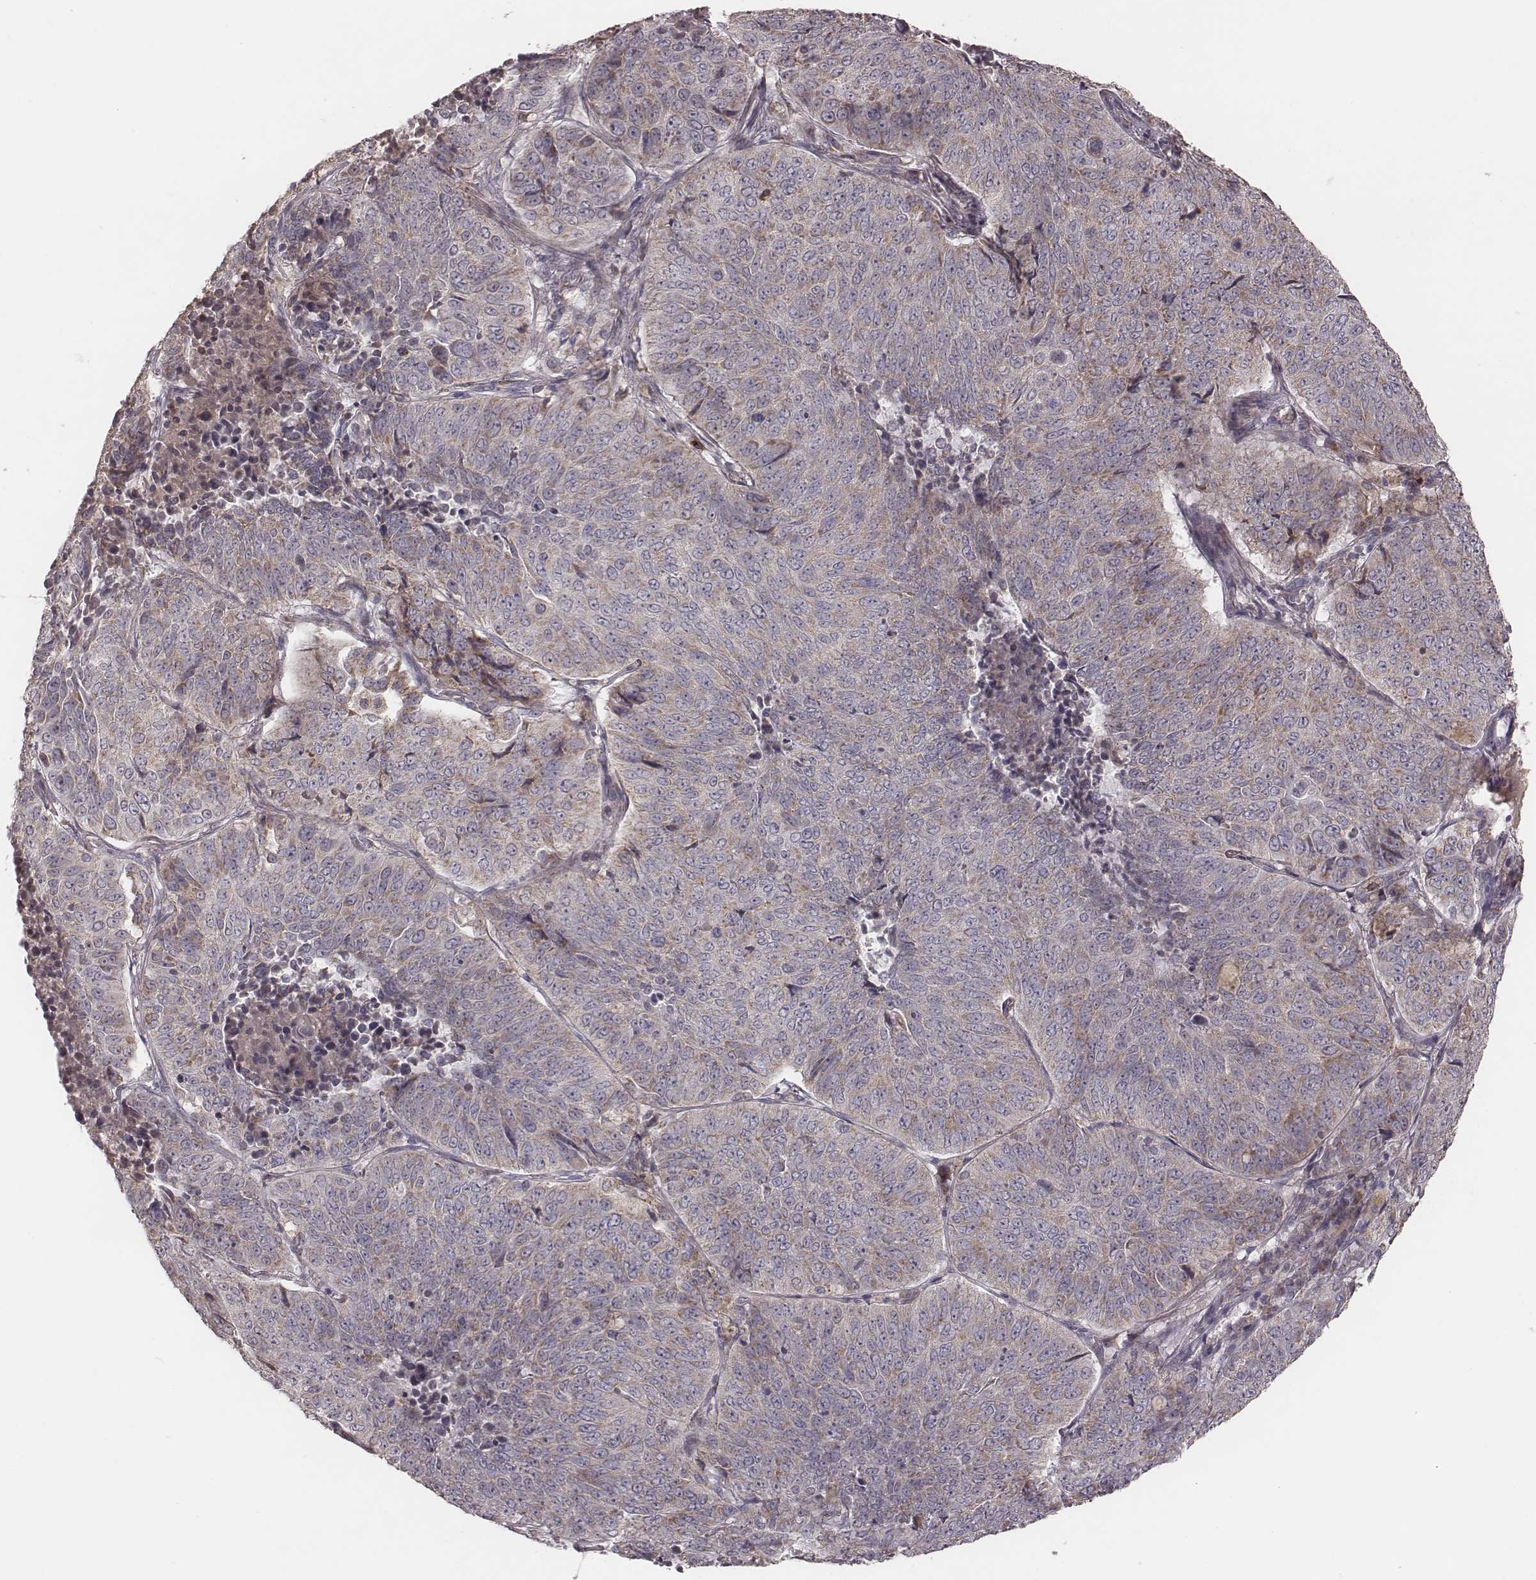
{"staining": {"intensity": "weak", "quantity": "<25%", "location": "cytoplasmic/membranous"}, "tissue": "lung cancer", "cell_type": "Tumor cells", "image_type": "cancer", "snomed": [{"axis": "morphology", "description": "Normal tissue, NOS"}, {"axis": "morphology", "description": "Squamous cell carcinoma, NOS"}, {"axis": "topography", "description": "Bronchus"}, {"axis": "topography", "description": "Lung"}], "caption": "A high-resolution image shows immunohistochemistry (IHC) staining of squamous cell carcinoma (lung), which displays no significant expression in tumor cells.", "gene": "MRPS27", "patient": {"sex": "male", "age": 64}}